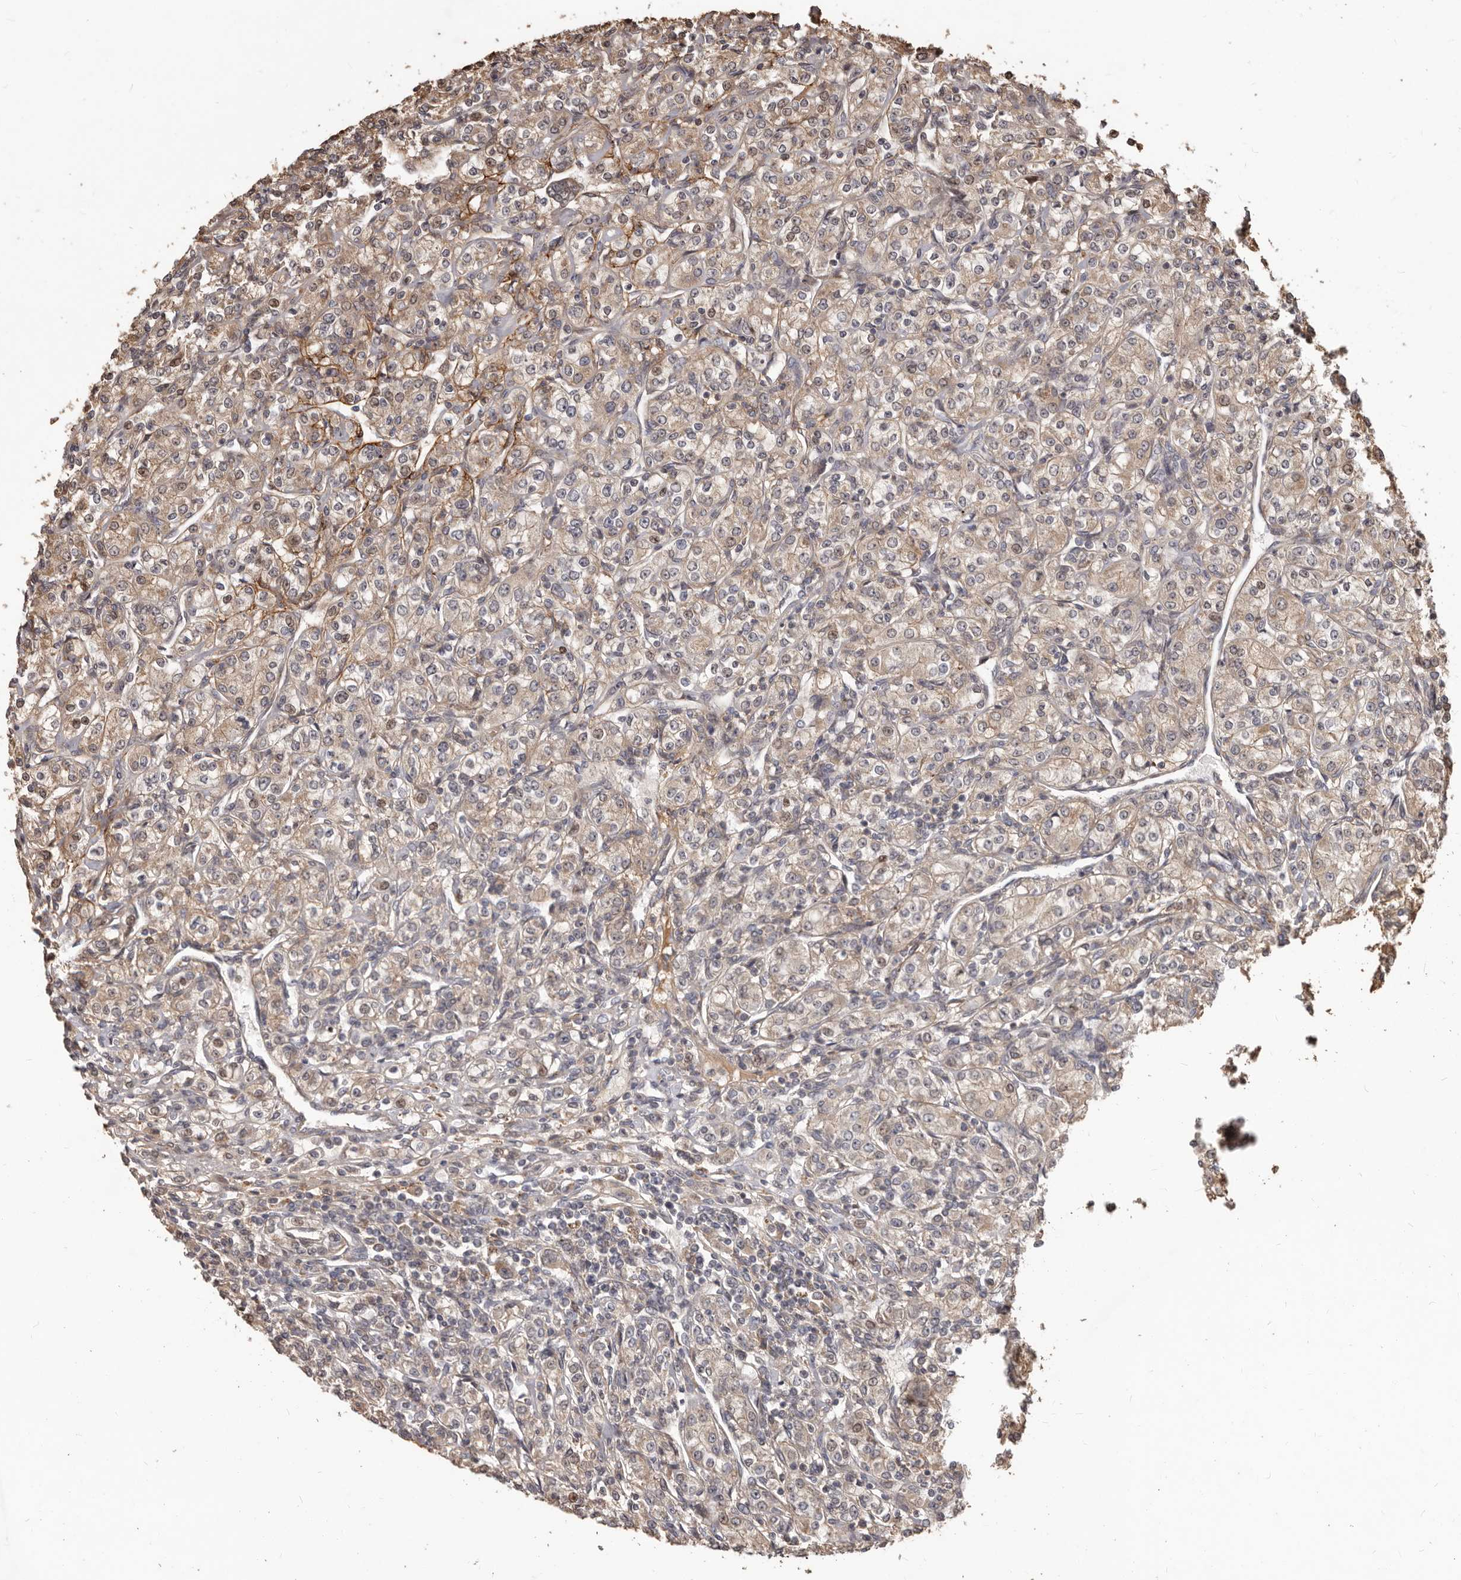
{"staining": {"intensity": "weak", "quantity": "25%-75%", "location": "cytoplasmic/membranous"}, "tissue": "renal cancer", "cell_type": "Tumor cells", "image_type": "cancer", "snomed": [{"axis": "morphology", "description": "Adenocarcinoma, NOS"}, {"axis": "topography", "description": "Kidney"}], "caption": "IHC image of human renal cancer stained for a protein (brown), which exhibits low levels of weak cytoplasmic/membranous positivity in approximately 25%-75% of tumor cells.", "gene": "MTO1", "patient": {"sex": "male", "age": 77}}